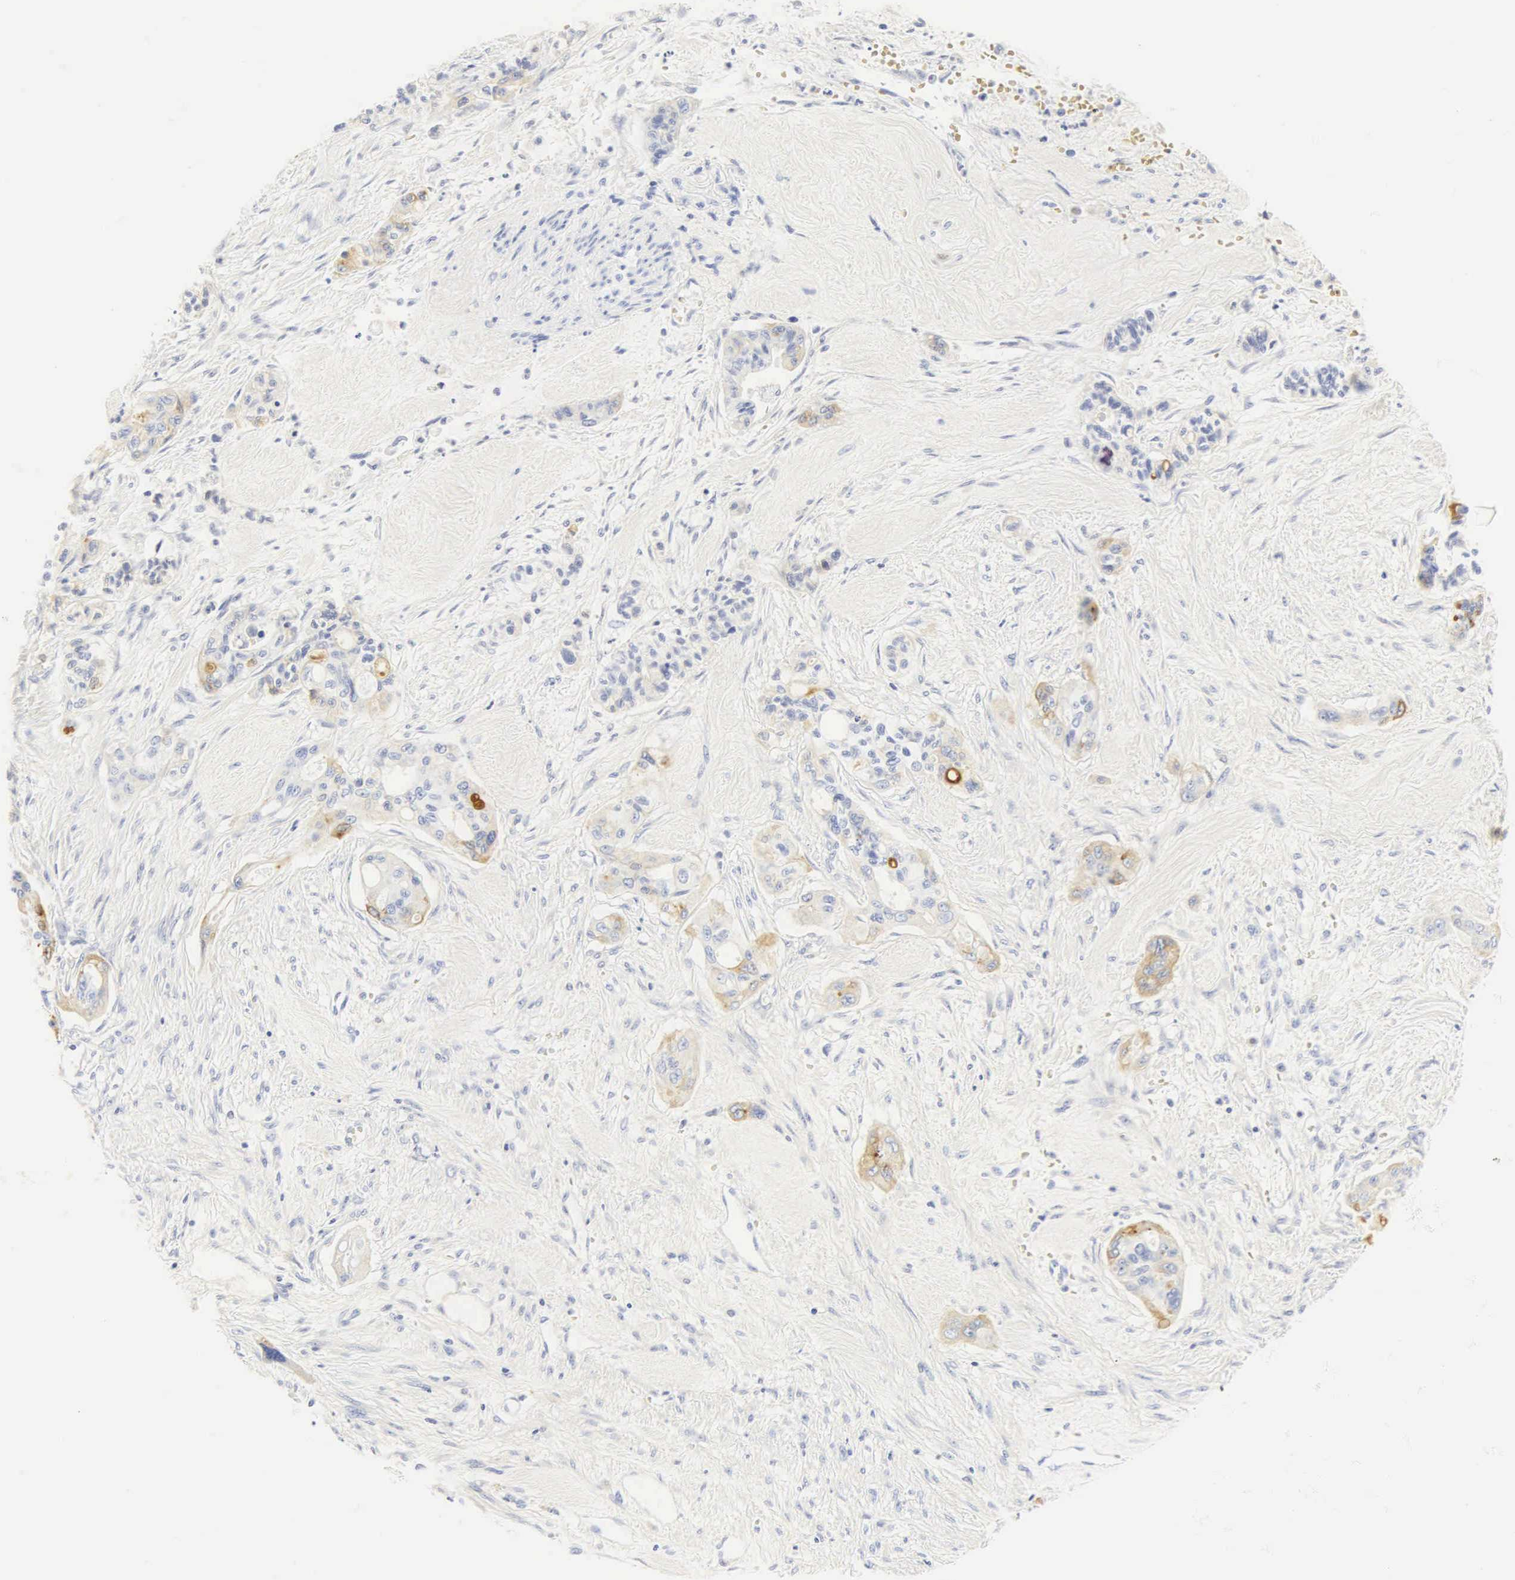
{"staining": {"intensity": "weak", "quantity": "25%-75%", "location": "cytoplasmic/membranous"}, "tissue": "pancreatic cancer", "cell_type": "Tumor cells", "image_type": "cancer", "snomed": [{"axis": "morphology", "description": "Adenocarcinoma, NOS"}, {"axis": "topography", "description": "Pancreas"}], "caption": "Immunohistochemical staining of human pancreatic cancer (adenocarcinoma) shows weak cytoplasmic/membranous protein positivity in approximately 25%-75% of tumor cells. The staining was performed using DAB to visualize the protein expression in brown, while the nuclei were stained in blue with hematoxylin (Magnification: 20x).", "gene": "CGB3", "patient": {"sex": "male", "age": 77}}